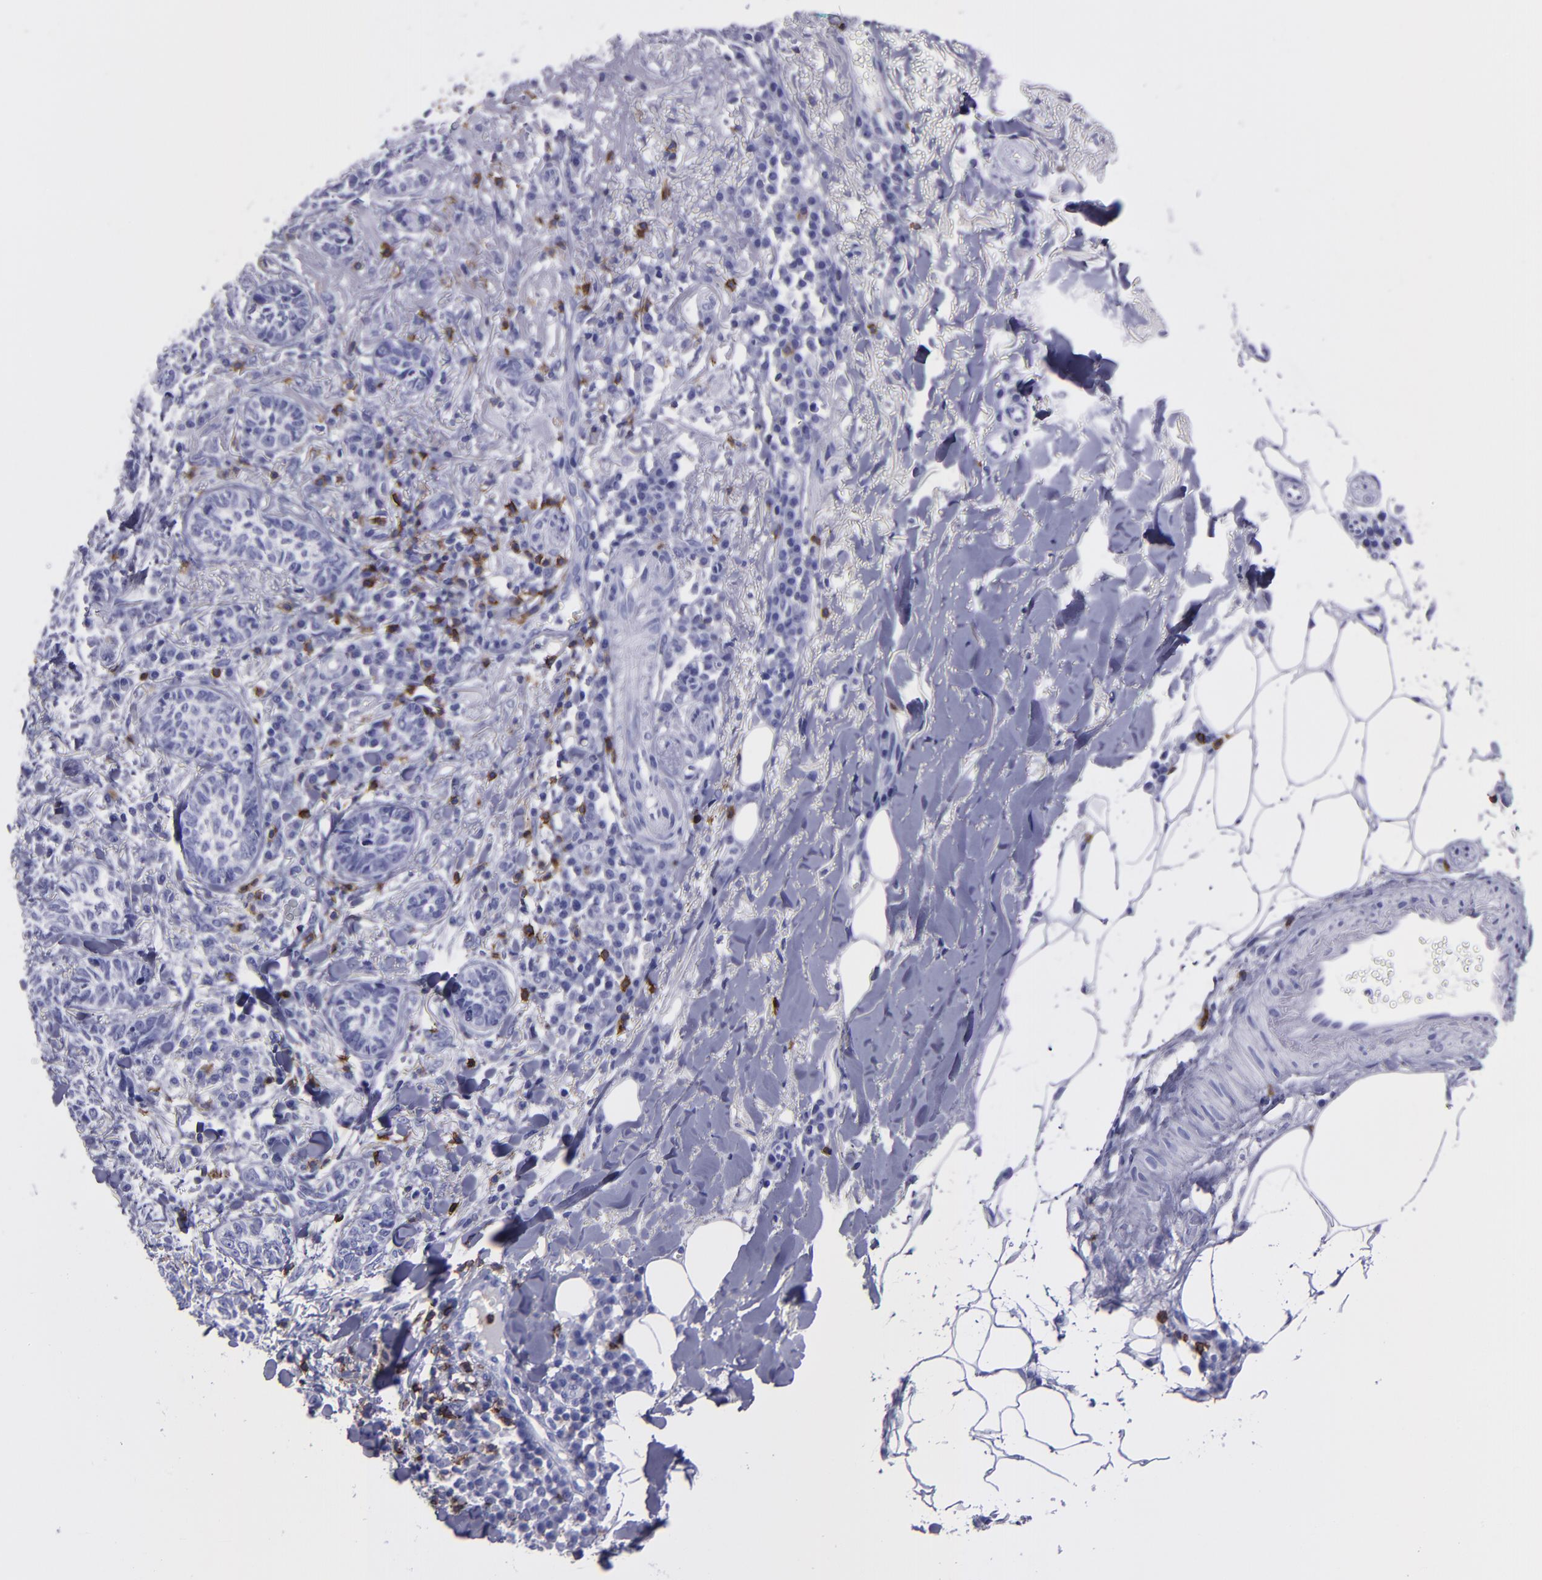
{"staining": {"intensity": "negative", "quantity": "none", "location": "none"}, "tissue": "skin cancer", "cell_type": "Tumor cells", "image_type": "cancer", "snomed": [{"axis": "morphology", "description": "Basal cell carcinoma"}, {"axis": "topography", "description": "Skin"}], "caption": "IHC histopathology image of neoplastic tissue: human skin cancer (basal cell carcinoma) stained with DAB exhibits no significant protein expression in tumor cells. (DAB IHC with hematoxylin counter stain).", "gene": "CD6", "patient": {"sex": "female", "age": 89}}